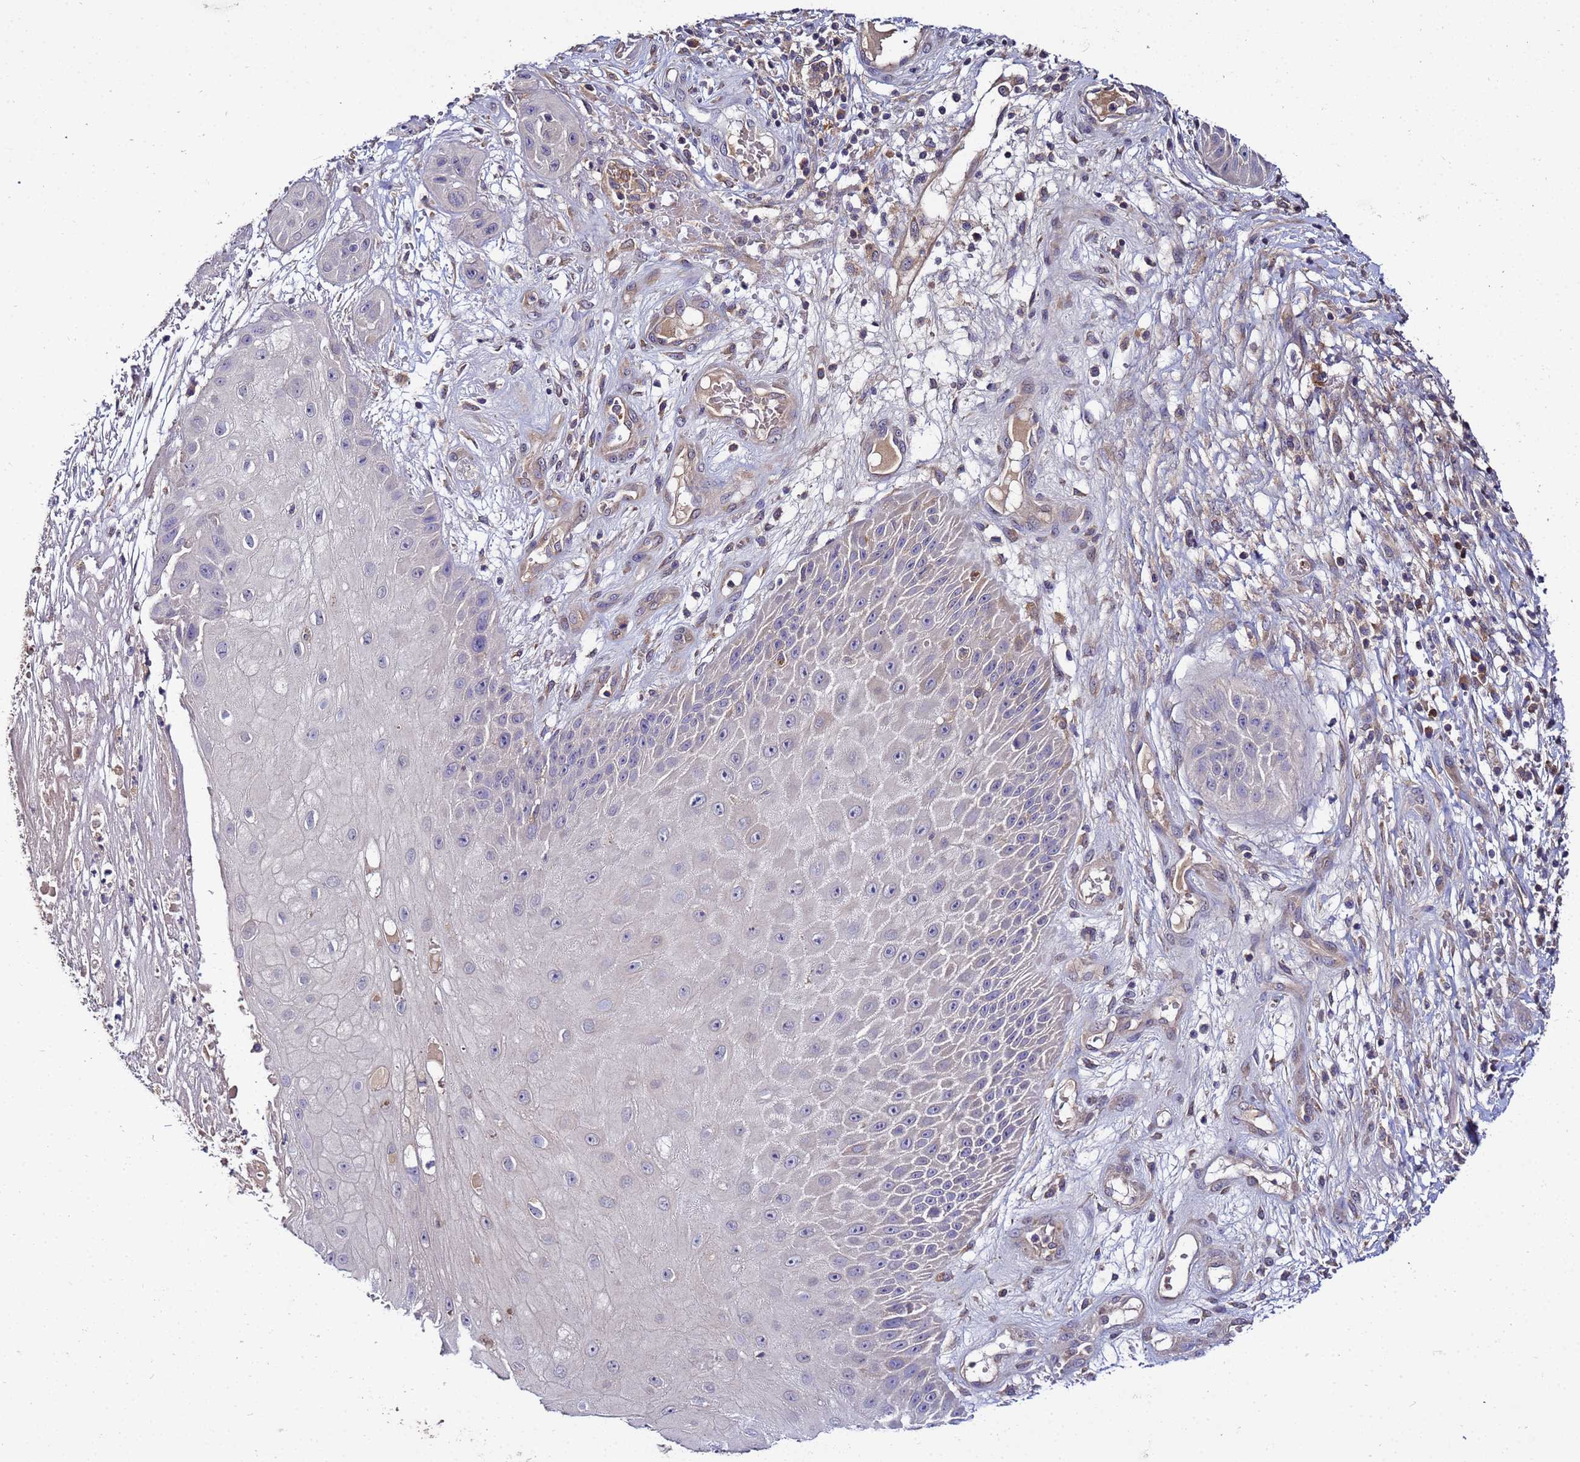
{"staining": {"intensity": "negative", "quantity": "none", "location": "none"}, "tissue": "skin cancer", "cell_type": "Tumor cells", "image_type": "cancer", "snomed": [{"axis": "morphology", "description": "Squamous cell carcinoma, NOS"}, {"axis": "topography", "description": "Skin"}], "caption": "A photomicrograph of skin cancer (squamous cell carcinoma) stained for a protein exhibits no brown staining in tumor cells. The staining is performed using DAB brown chromogen with nuclei counter-stained in using hematoxylin.", "gene": "GSPT2", "patient": {"sex": "male", "age": 70}}